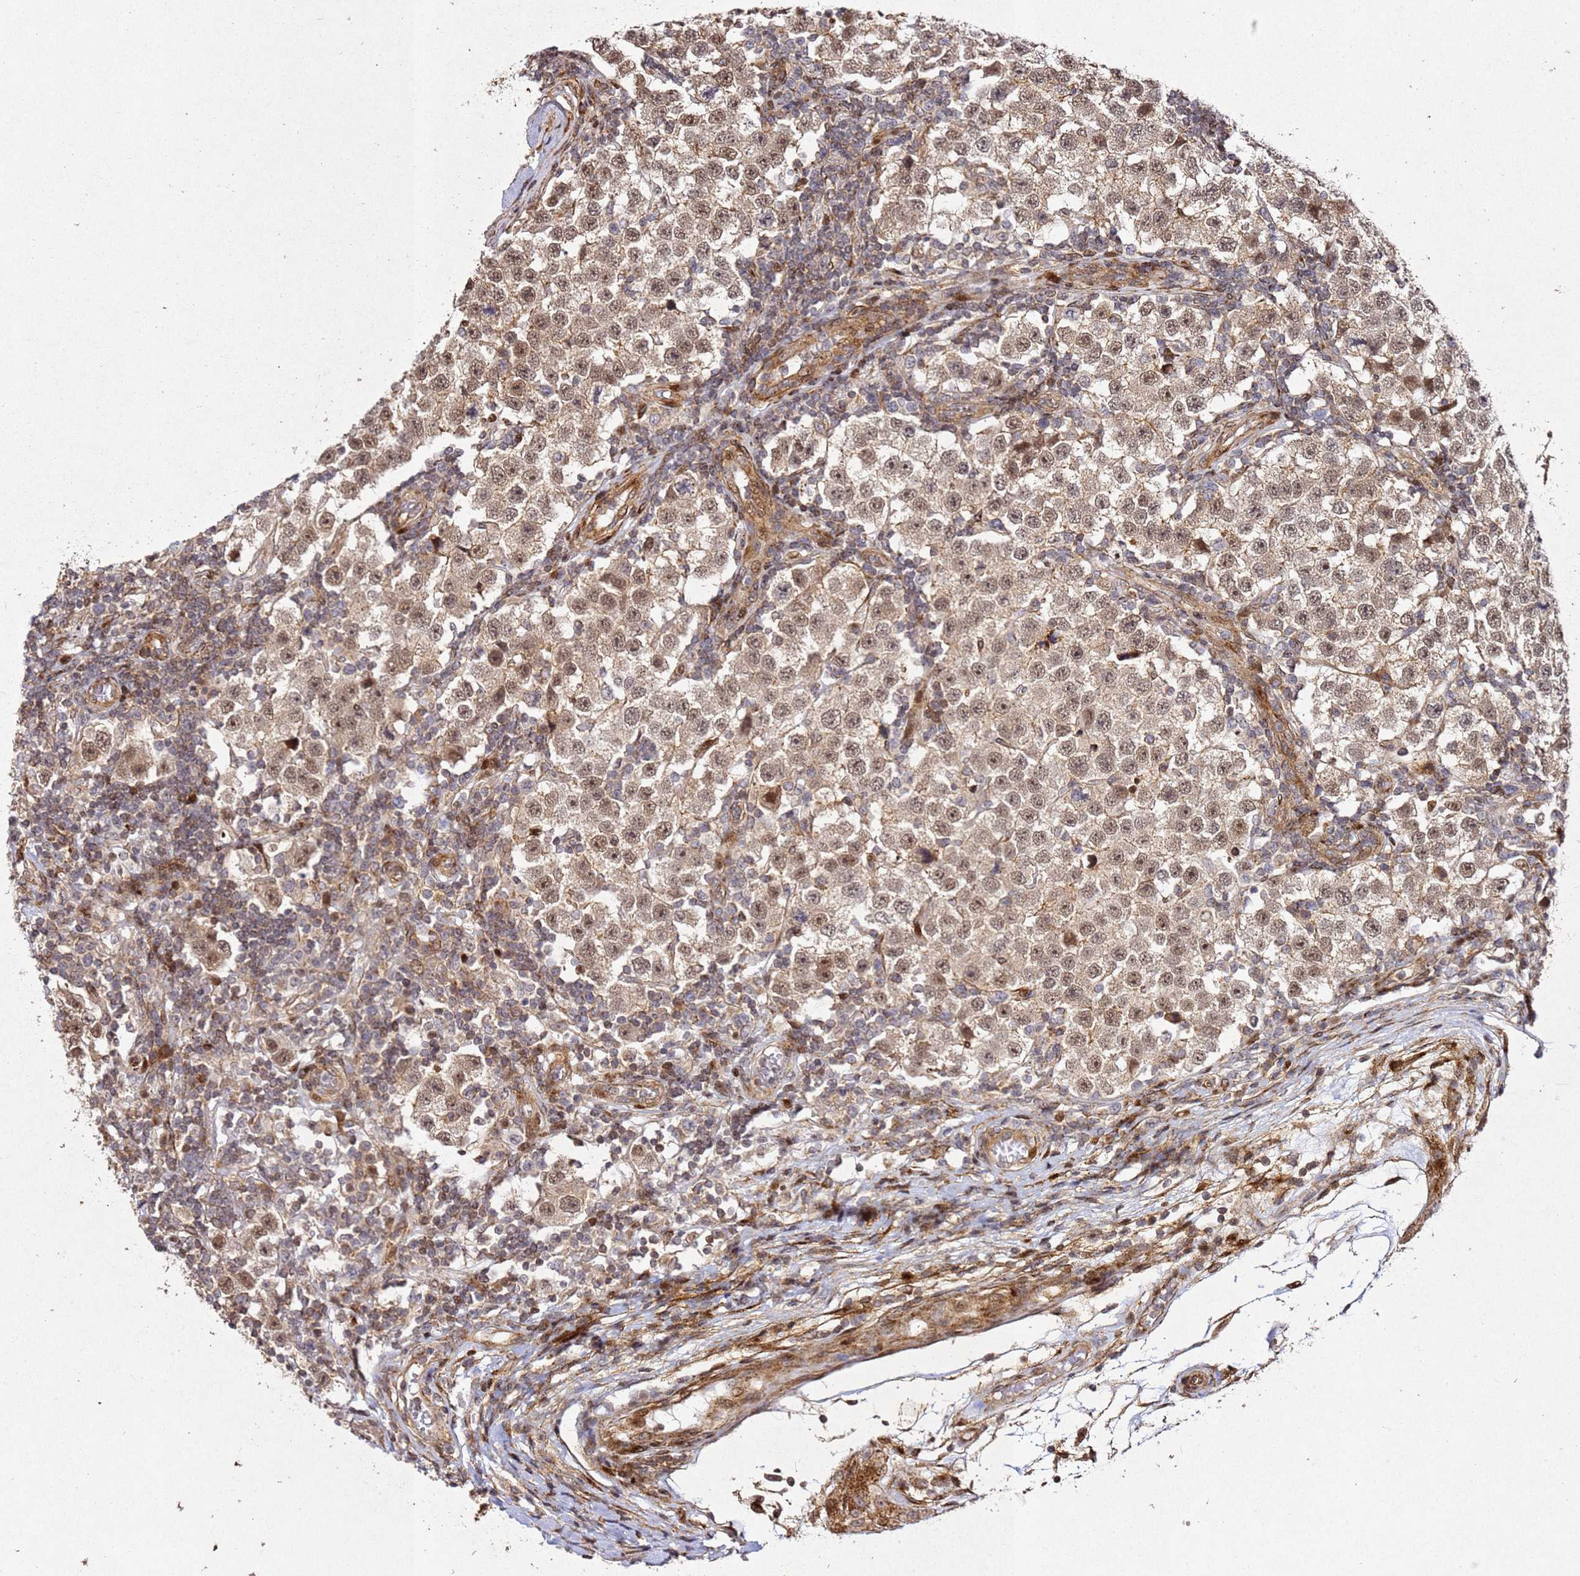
{"staining": {"intensity": "moderate", "quantity": ">75%", "location": "cytoplasmic/membranous,nuclear"}, "tissue": "testis cancer", "cell_type": "Tumor cells", "image_type": "cancer", "snomed": [{"axis": "morphology", "description": "Seminoma, NOS"}, {"axis": "topography", "description": "Testis"}], "caption": "High-magnification brightfield microscopy of testis cancer (seminoma) stained with DAB (brown) and counterstained with hematoxylin (blue). tumor cells exhibit moderate cytoplasmic/membranous and nuclear expression is identified in about>75% of cells. The protein of interest is stained brown, and the nuclei are stained in blue (DAB IHC with brightfield microscopy, high magnification).", "gene": "ZNF296", "patient": {"sex": "male", "age": 34}}